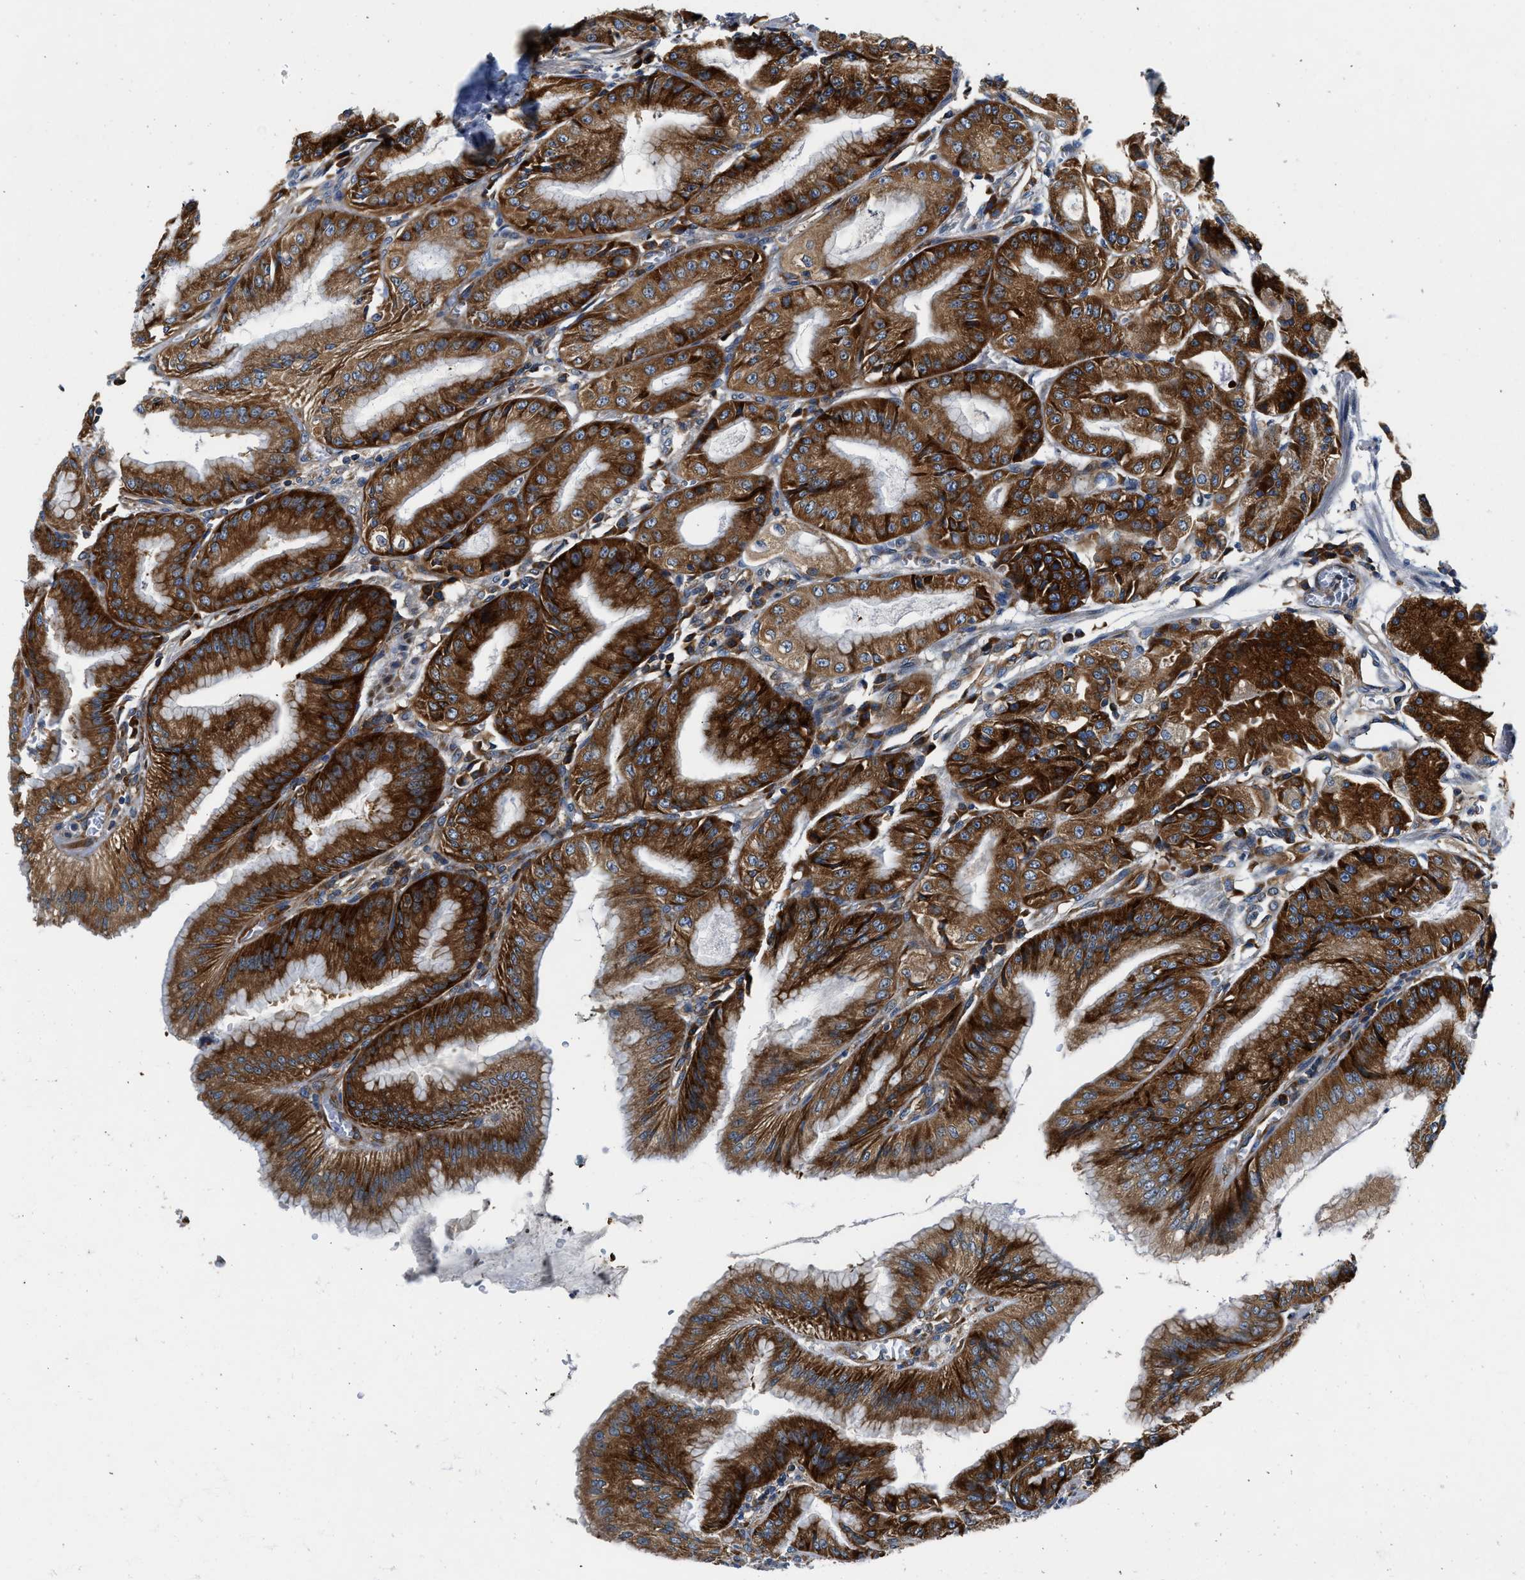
{"staining": {"intensity": "strong", "quantity": ">75%", "location": "cytoplasmic/membranous"}, "tissue": "stomach", "cell_type": "Glandular cells", "image_type": "normal", "snomed": [{"axis": "morphology", "description": "Normal tissue, NOS"}, {"axis": "topography", "description": "Stomach, lower"}], "caption": "A photomicrograph showing strong cytoplasmic/membranous staining in approximately >75% of glandular cells in normal stomach, as visualized by brown immunohistochemical staining.", "gene": "PA2G4", "patient": {"sex": "male", "age": 71}}